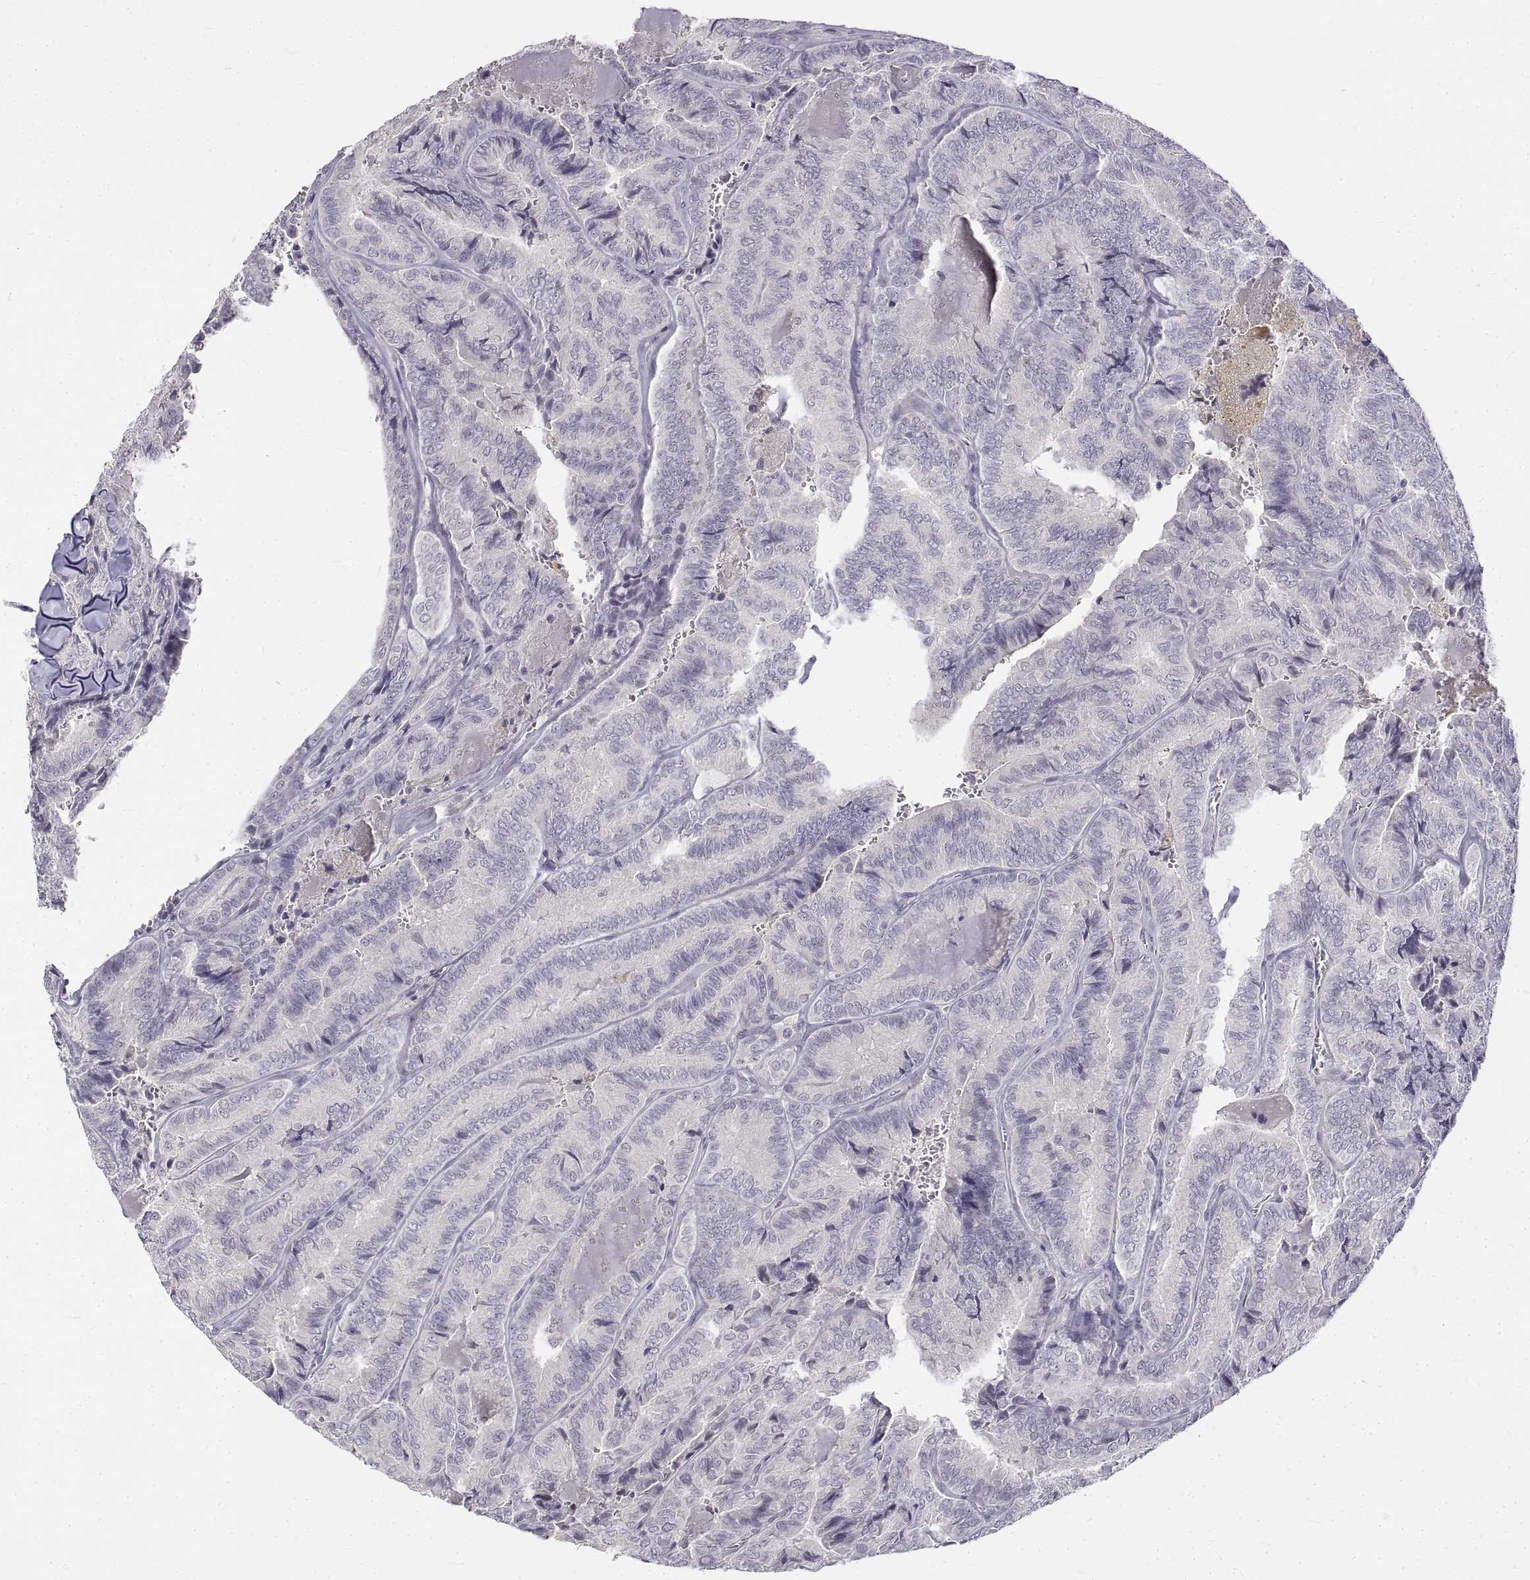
{"staining": {"intensity": "negative", "quantity": "none", "location": "none"}, "tissue": "thyroid cancer", "cell_type": "Tumor cells", "image_type": "cancer", "snomed": [{"axis": "morphology", "description": "Papillary adenocarcinoma, NOS"}, {"axis": "topography", "description": "Thyroid gland"}], "caption": "An IHC micrograph of thyroid cancer is shown. There is no staining in tumor cells of thyroid cancer.", "gene": "ANO2", "patient": {"sex": "female", "age": 75}}